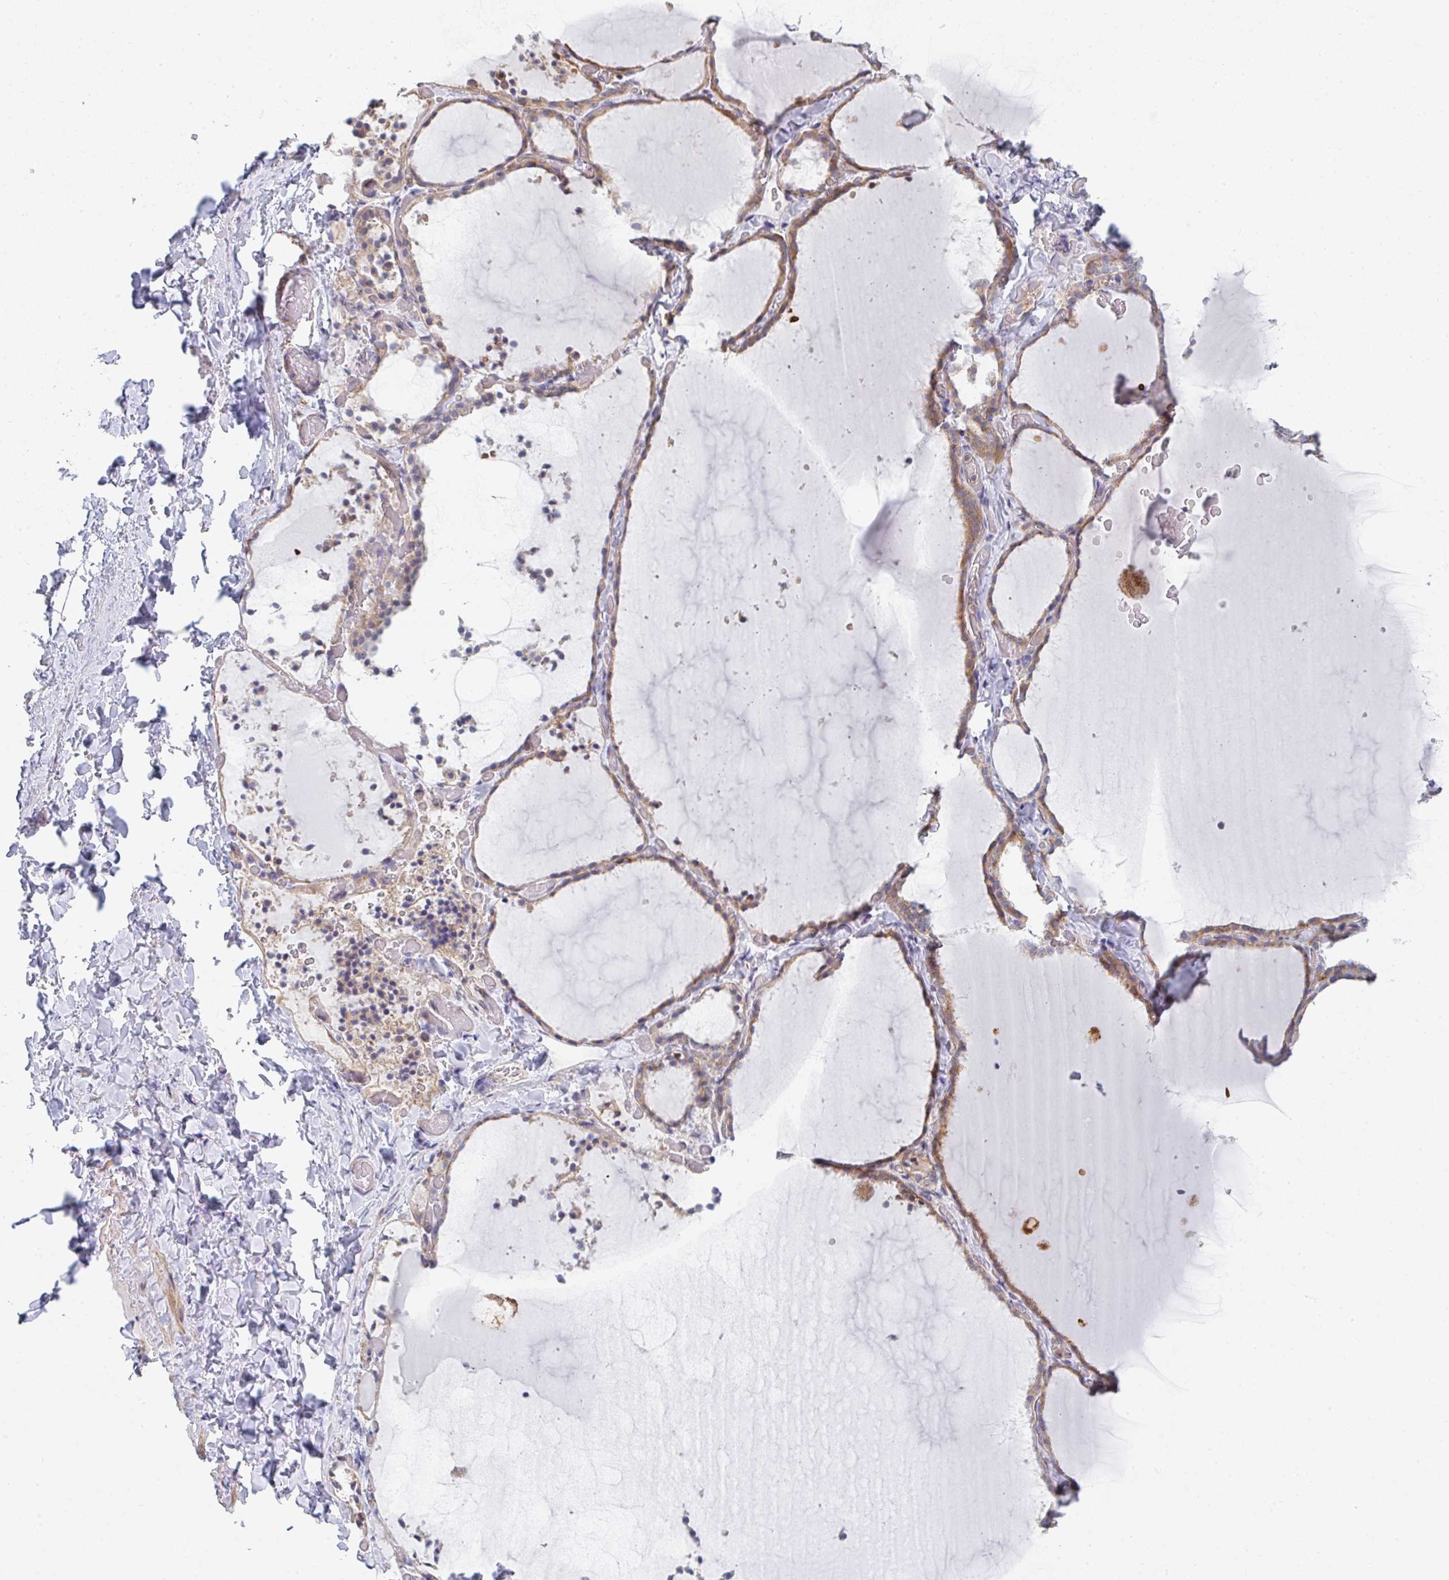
{"staining": {"intensity": "moderate", "quantity": ">75%", "location": "cytoplasmic/membranous"}, "tissue": "thyroid gland", "cell_type": "Glandular cells", "image_type": "normal", "snomed": [{"axis": "morphology", "description": "Normal tissue, NOS"}, {"axis": "topography", "description": "Thyroid gland"}], "caption": "IHC (DAB) staining of unremarkable human thyroid gland displays moderate cytoplasmic/membranous protein expression in about >75% of glandular cells.", "gene": "KLHL33", "patient": {"sex": "female", "age": 22}}